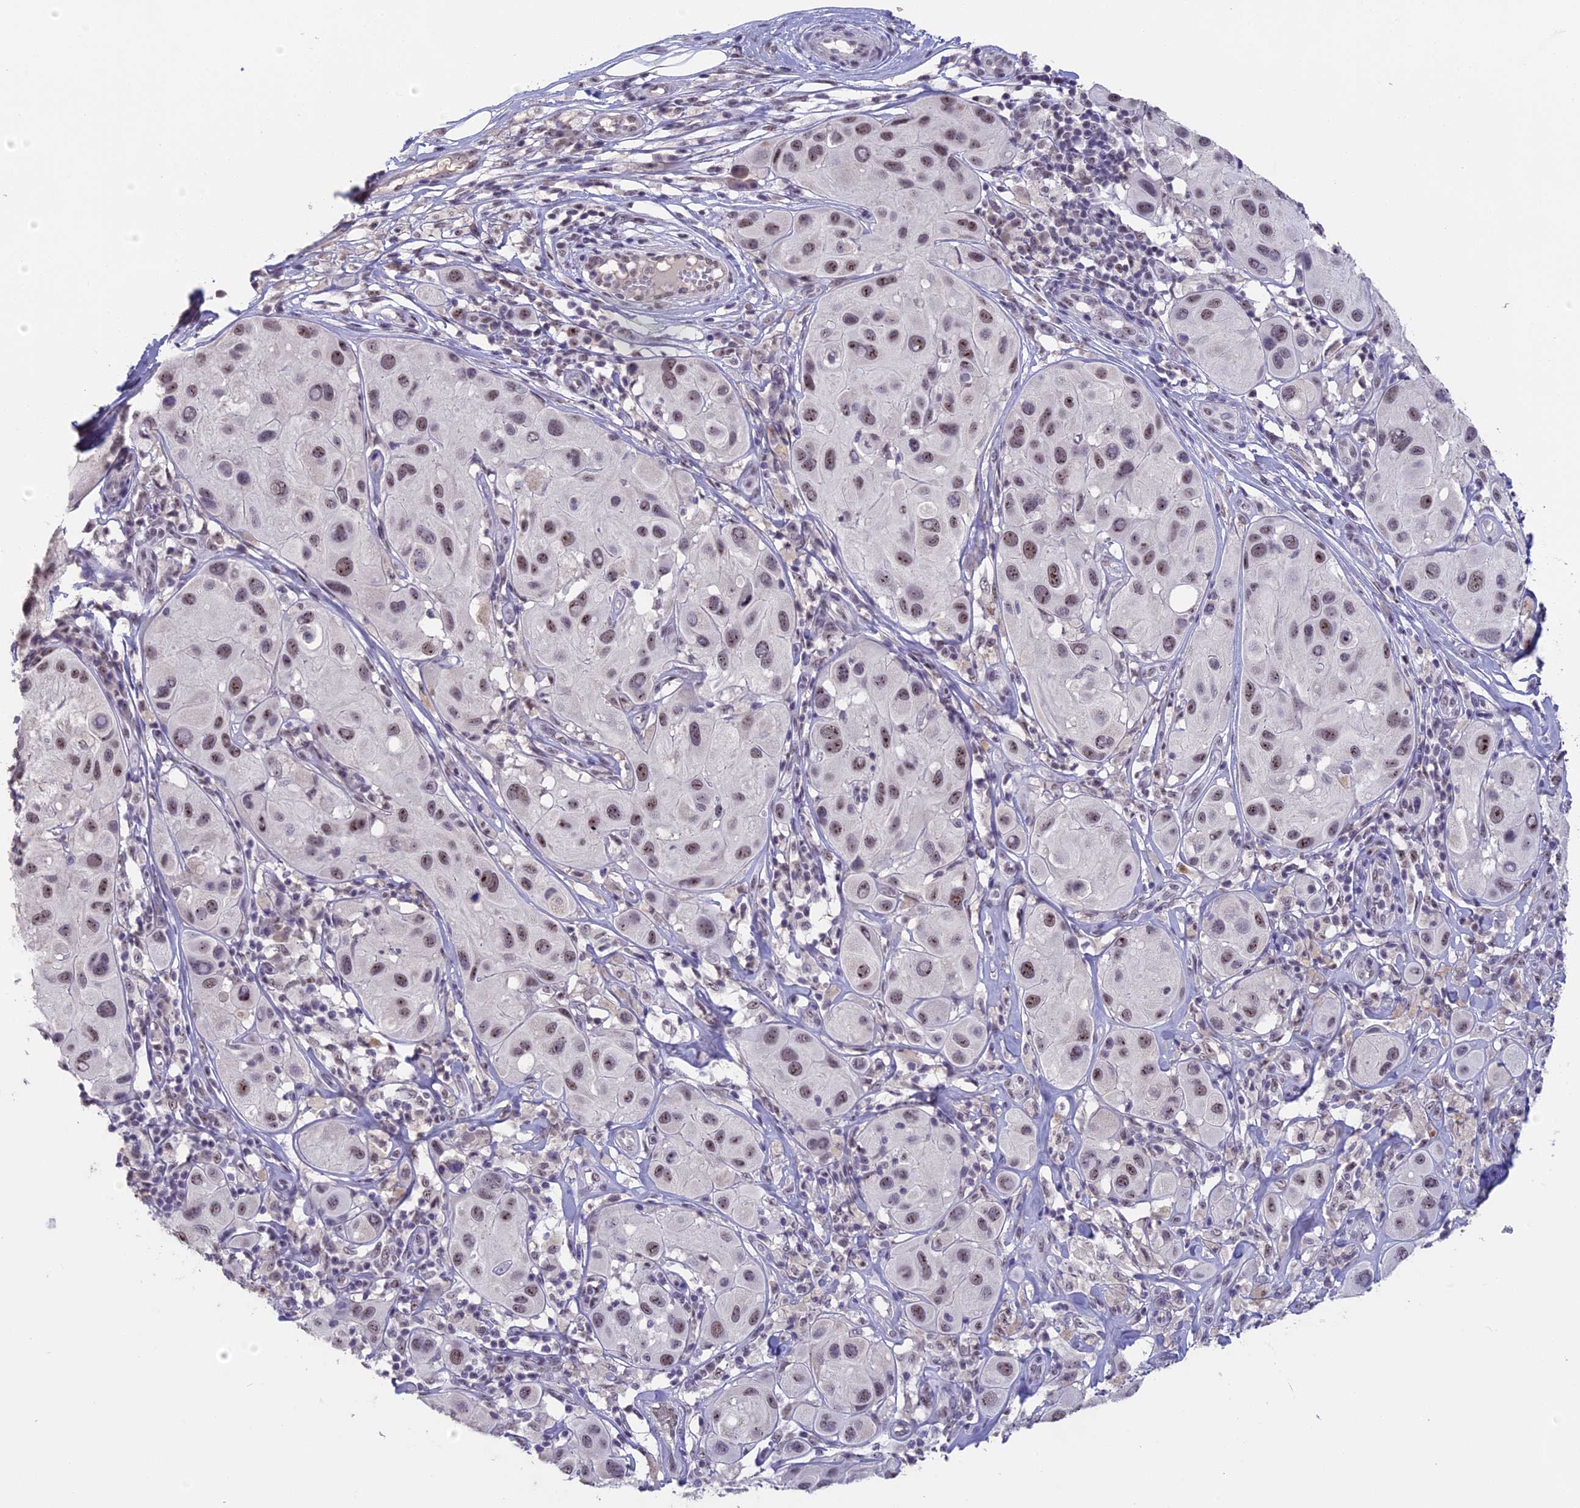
{"staining": {"intensity": "weak", "quantity": "25%-75%", "location": "nuclear"}, "tissue": "melanoma", "cell_type": "Tumor cells", "image_type": "cancer", "snomed": [{"axis": "morphology", "description": "Malignant melanoma, Metastatic site"}, {"axis": "topography", "description": "Skin"}], "caption": "Immunohistochemical staining of malignant melanoma (metastatic site) exhibits weak nuclear protein expression in approximately 25%-75% of tumor cells.", "gene": "SETD2", "patient": {"sex": "male", "age": 41}}